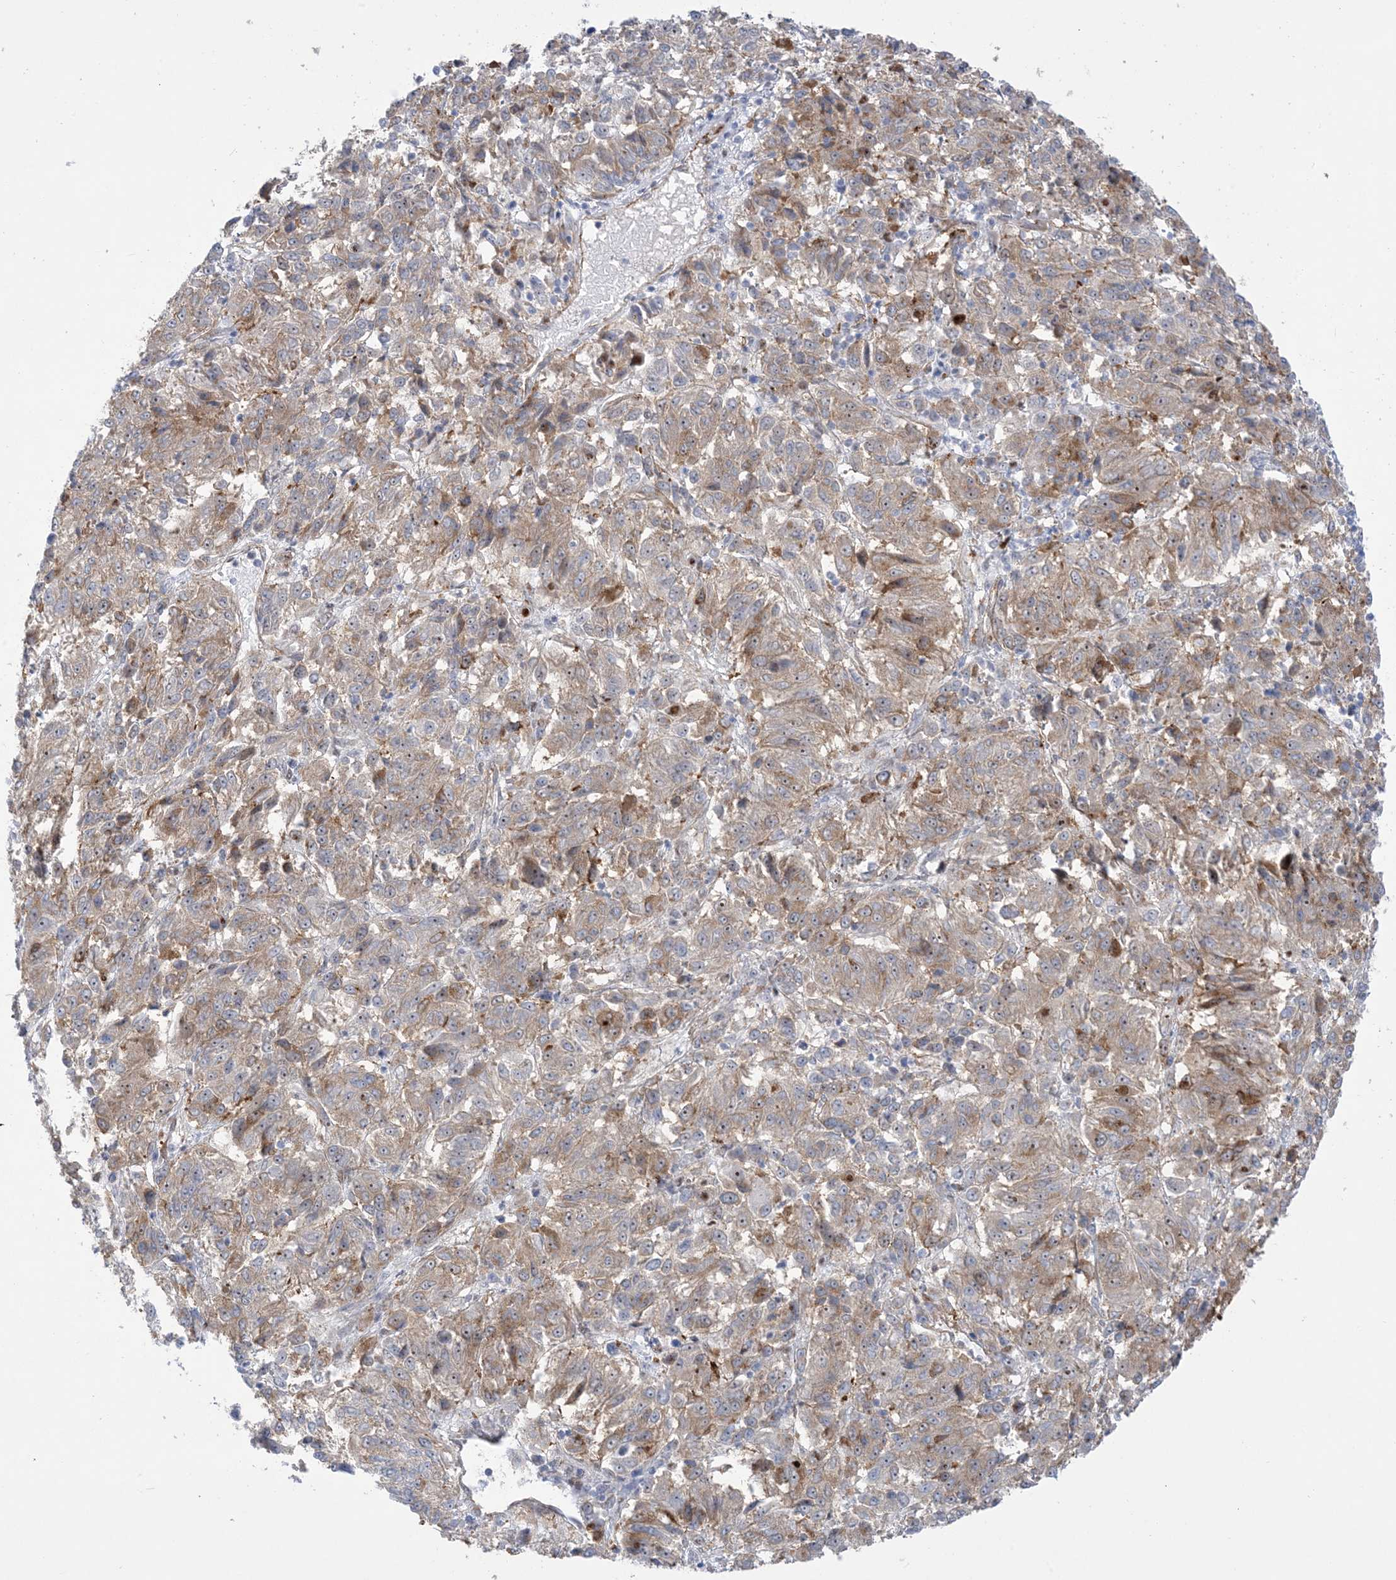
{"staining": {"intensity": "moderate", "quantity": "25%-75%", "location": "cytoplasmic/membranous"}, "tissue": "melanoma", "cell_type": "Tumor cells", "image_type": "cancer", "snomed": [{"axis": "morphology", "description": "Malignant melanoma, Metastatic site"}, {"axis": "topography", "description": "Lung"}], "caption": "About 25%-75% of tumor cells in malignant melanoma (metastatic site) demonstrate moderate cytoplasmic/membranous protein expression as visualized by brown immunohistochemical staining.", "gene": "MARS2", "patient": {"sex": "male", "age": 64}}